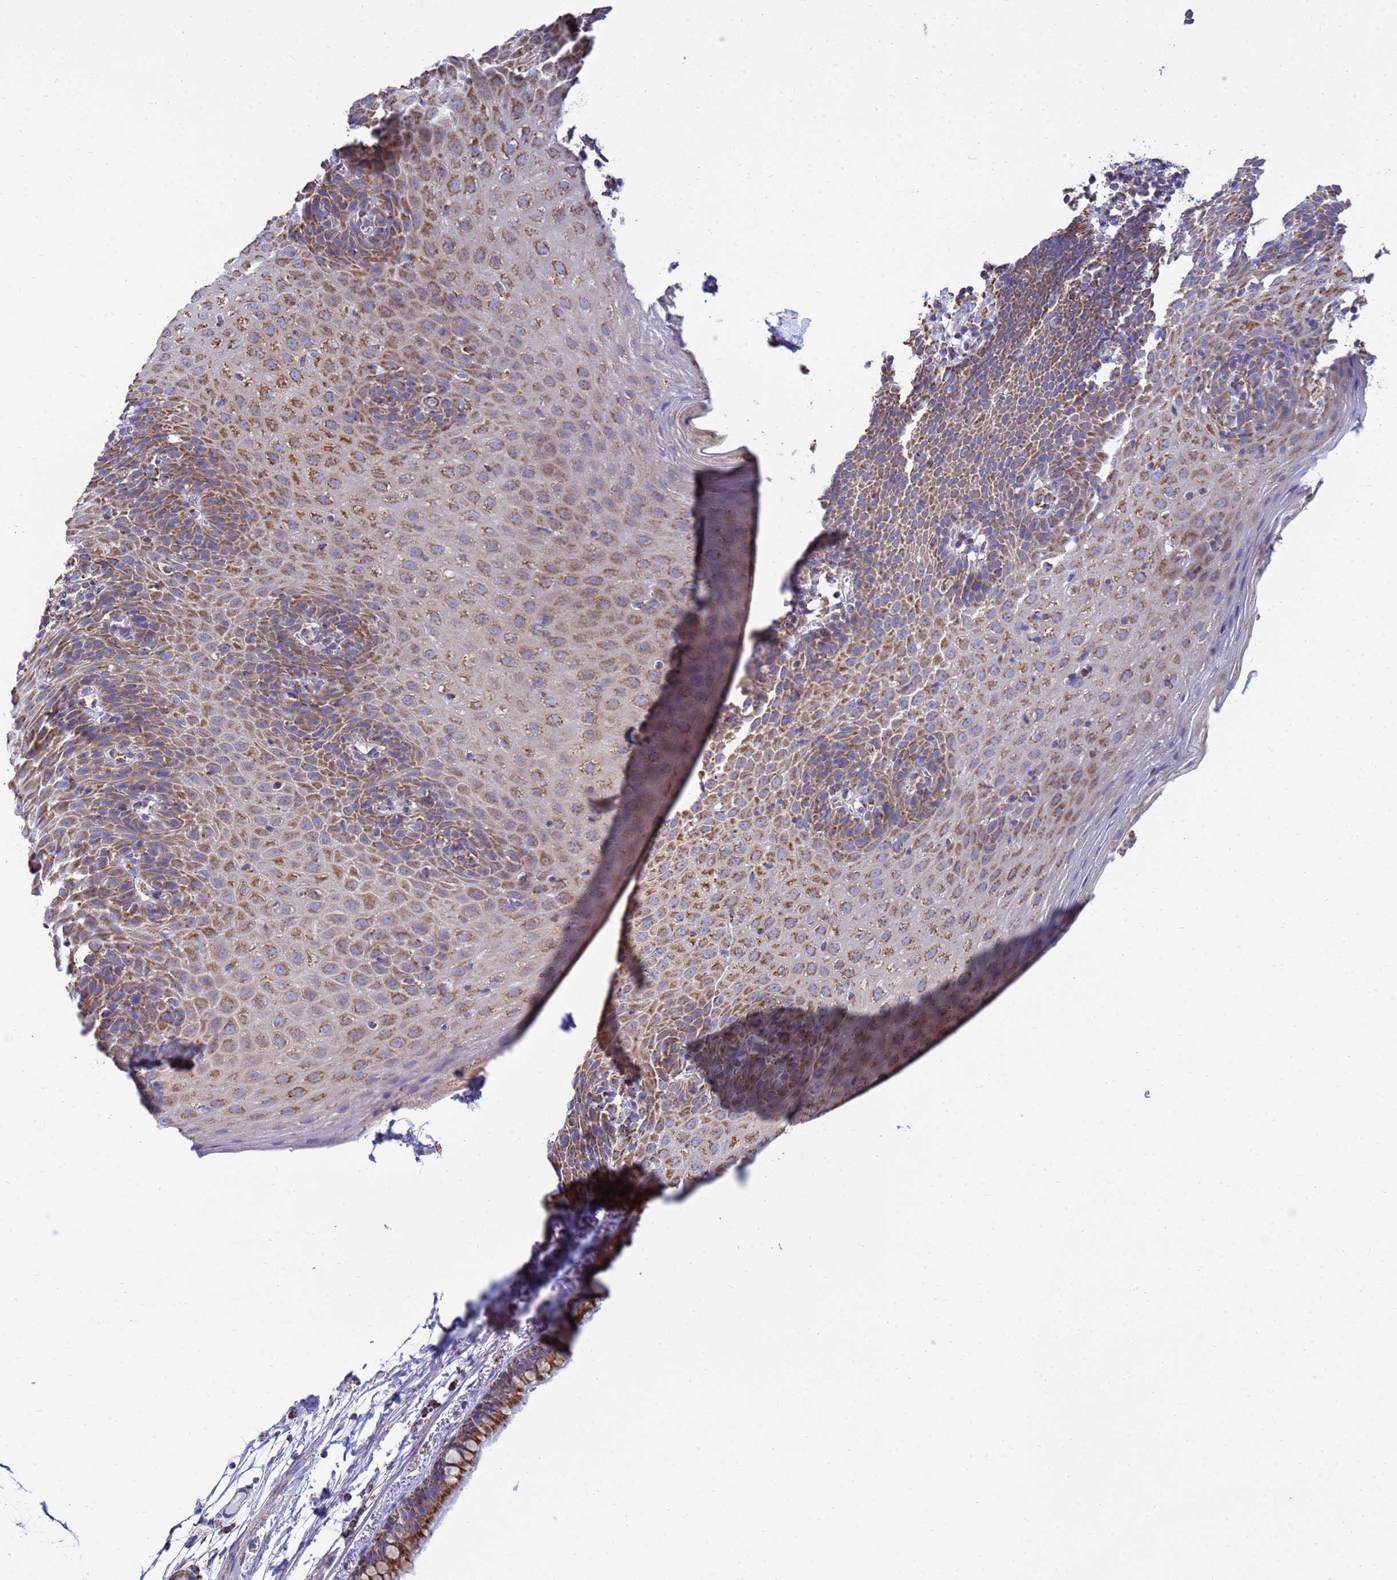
{"staining": {"intensity": "strong", "quantity": "25%-75%", "location": "cytoplasmic/membranous"}, "tissue": "esophagus", "cell_type": "Squamous epithelial cells", "image_type": "normal", "snomed": [{"axis": "morphology", "description": "Normal tissue, NOS"}, {"axis": "topography", "description": "Esophagus"}], "caption": "Brown immunohistochemical staining in unremarkable human esophagus shows strong cytoplasmic/membranous expression in approximately 25%-75% of squamous epithelial cells. Using DAB (3,3'-diaminobenzidine) (brown) and hematoxylin (blue) stains, captured at high magnification using brightfield microscopy.", "gene": "COQ4", "patient": {"sex": "female", "age": 61}}